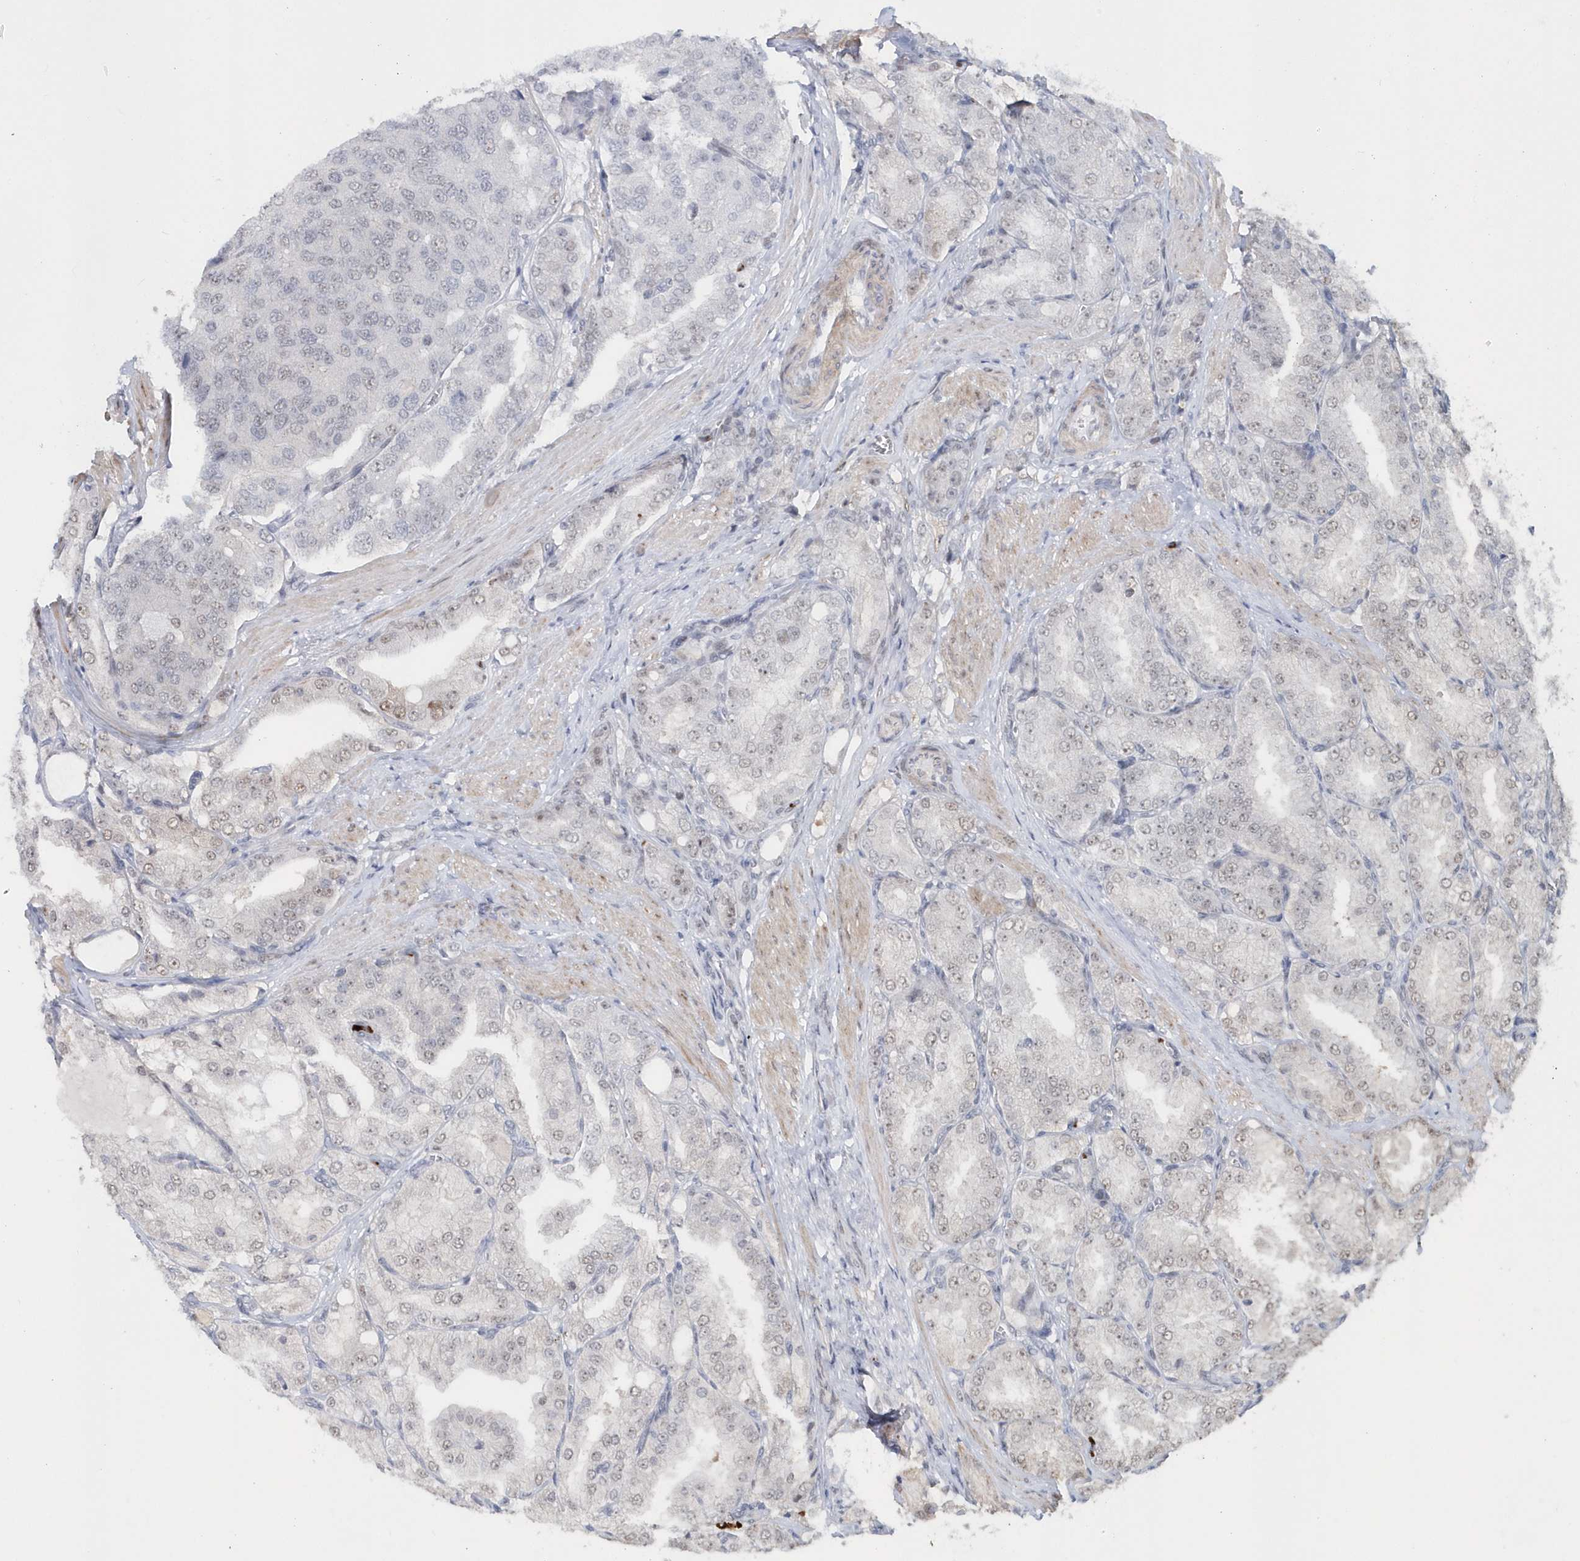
{"staining": {"intensity": "negative", "quantity": "none", "location": "none"}, "tissue": "prostate cancer", "cell_type": "Tumor cells", "image_type": "cancer", "snomed": [{"axis": "morphology", "description": "Adenocarcinoma, High grade"}, {"axis": "topography", "description": "Prostate"}], "caption": "Protein analysis of adenocarcinoma (high-grade) (prostate) displays no significant expression in tumor cells.", "gene": "ASCL4", "patient": {"sex": "male", "age": 50}}